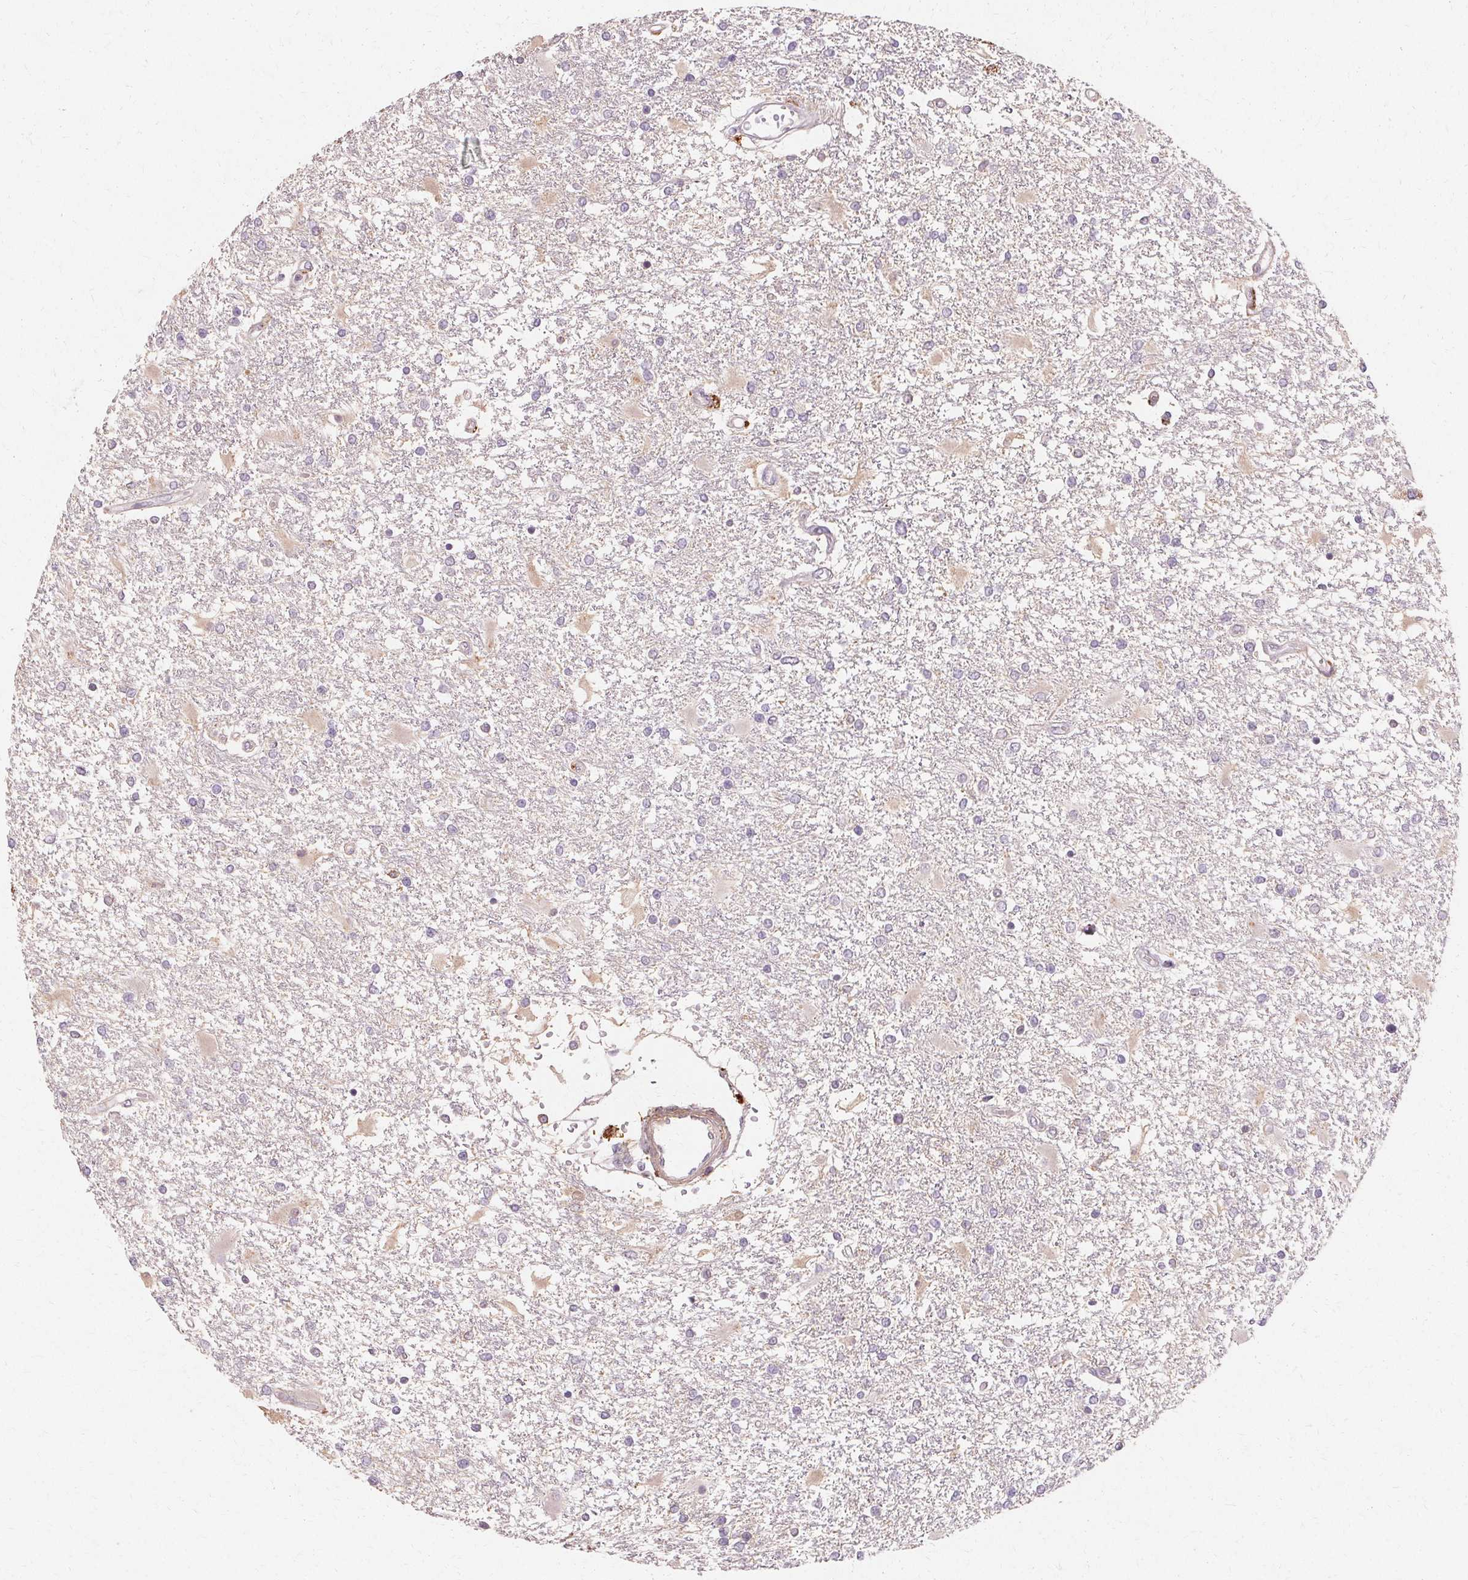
{"staining": {"intensity": "negative", "quantity": "none", "location": "none"}, "tissue": "glioma", "cell_type": "Tumor cells", "image_type": "cancer", "snomed": [{"axis": "morphology", "description": "Glioma, malignant, High grade"}, {"axis": "topography", "description": "Cerebral cortex"}], "caption": "The photomicrograph demonstrates no significant staining in tumor cells of glioma. The staining is performed using DAB brown chromogen with nuclei counter-stained in using hematoxylin.", "gene": "IFNGR1", "patient": {"sex": "male", "age": 79}}